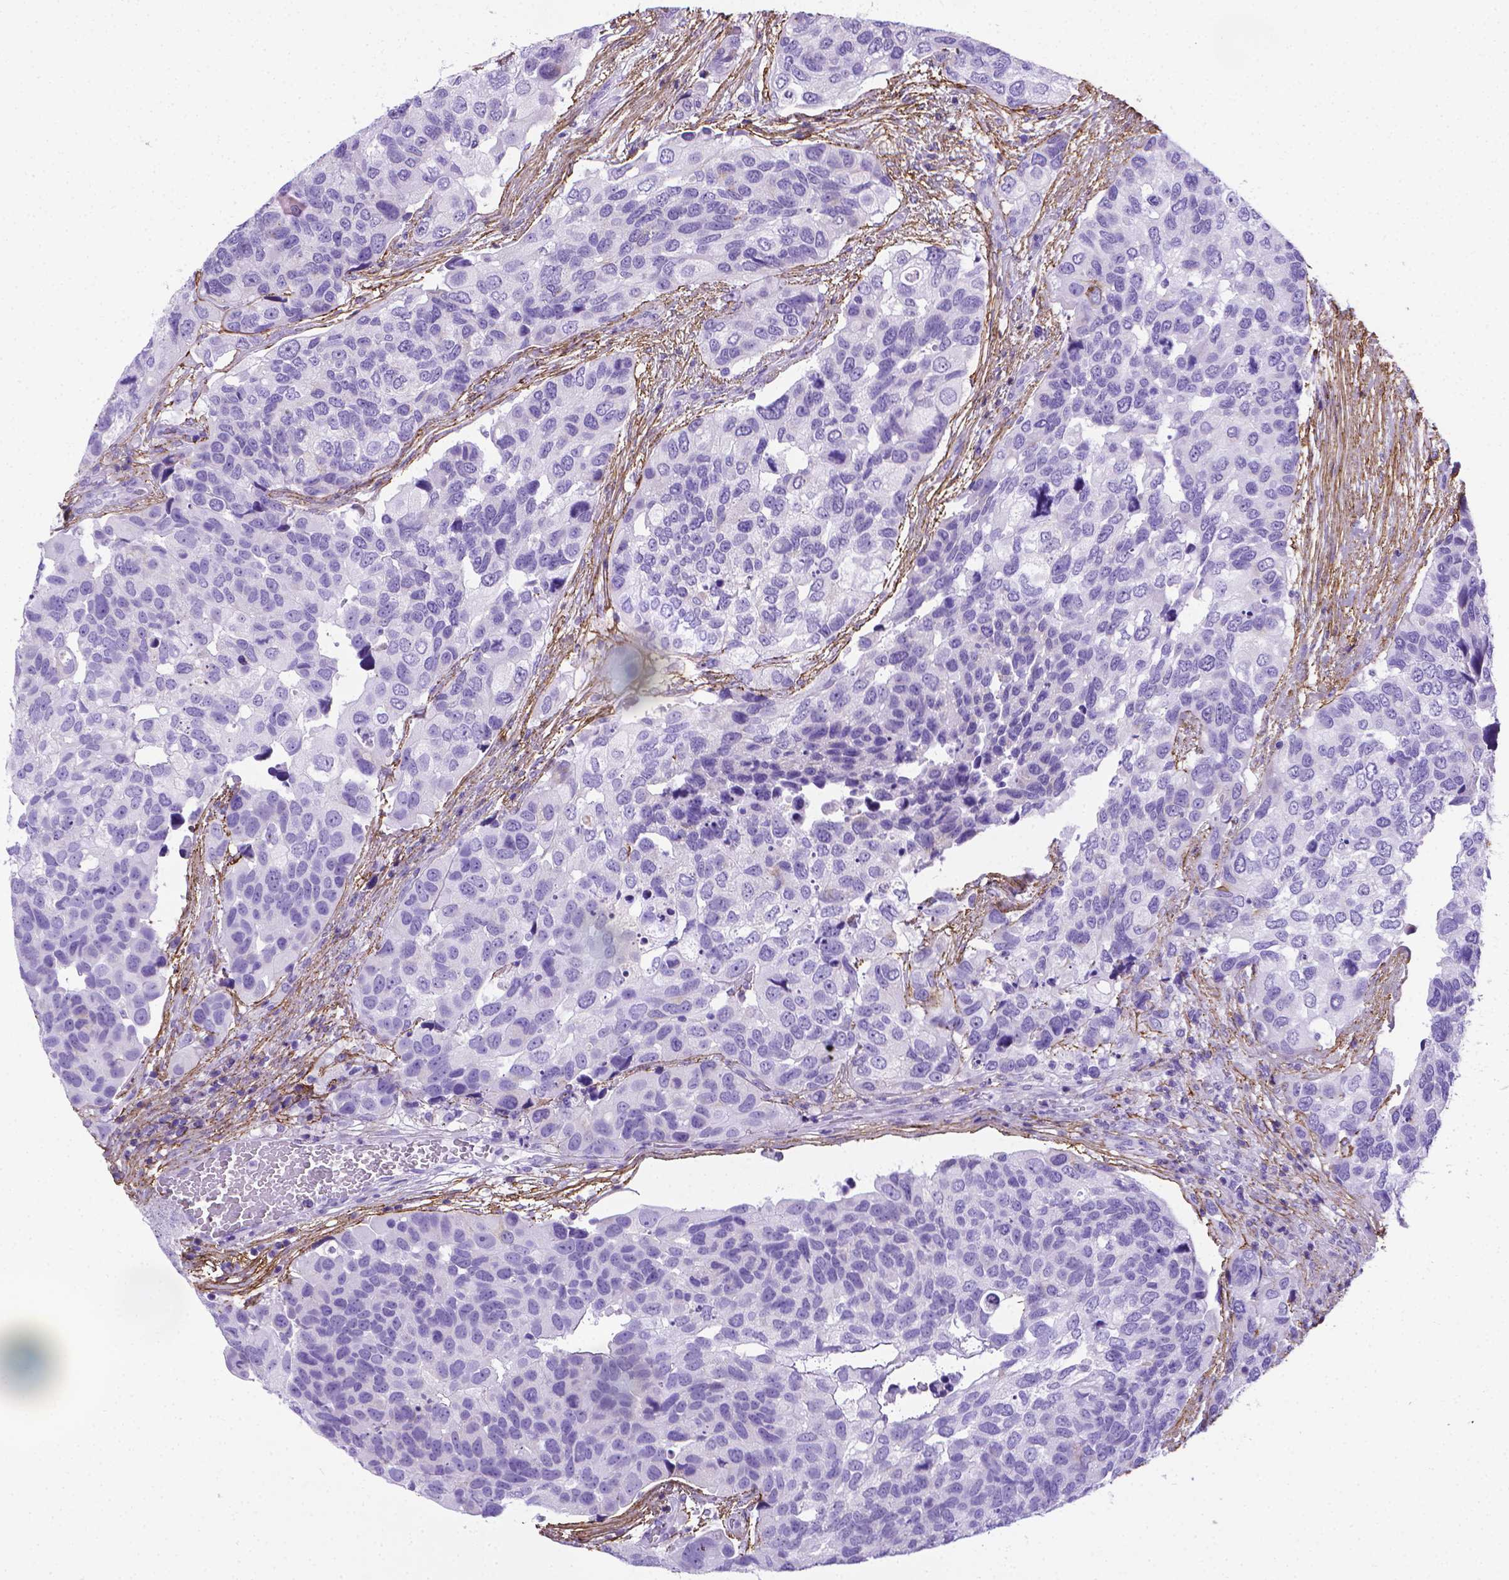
{"staining": {"intensity": "negative", "quantity": "none", "location": "none"}, "tissue": "urothelial cancer", "cell_type": "Tumor cells", "image_type": "cancer", "snomed": [{"axis": "morphology", "description": "Urothelial carcinoma, High grade"}, {"axis": "topography", "description": "Urinary bladder"}], "caption": "Tumor cells show no significant positivity in high-grade urothelial carcinoma.", "gene": "MFAP2", "patient": {"sex": "male", "age": 60}}